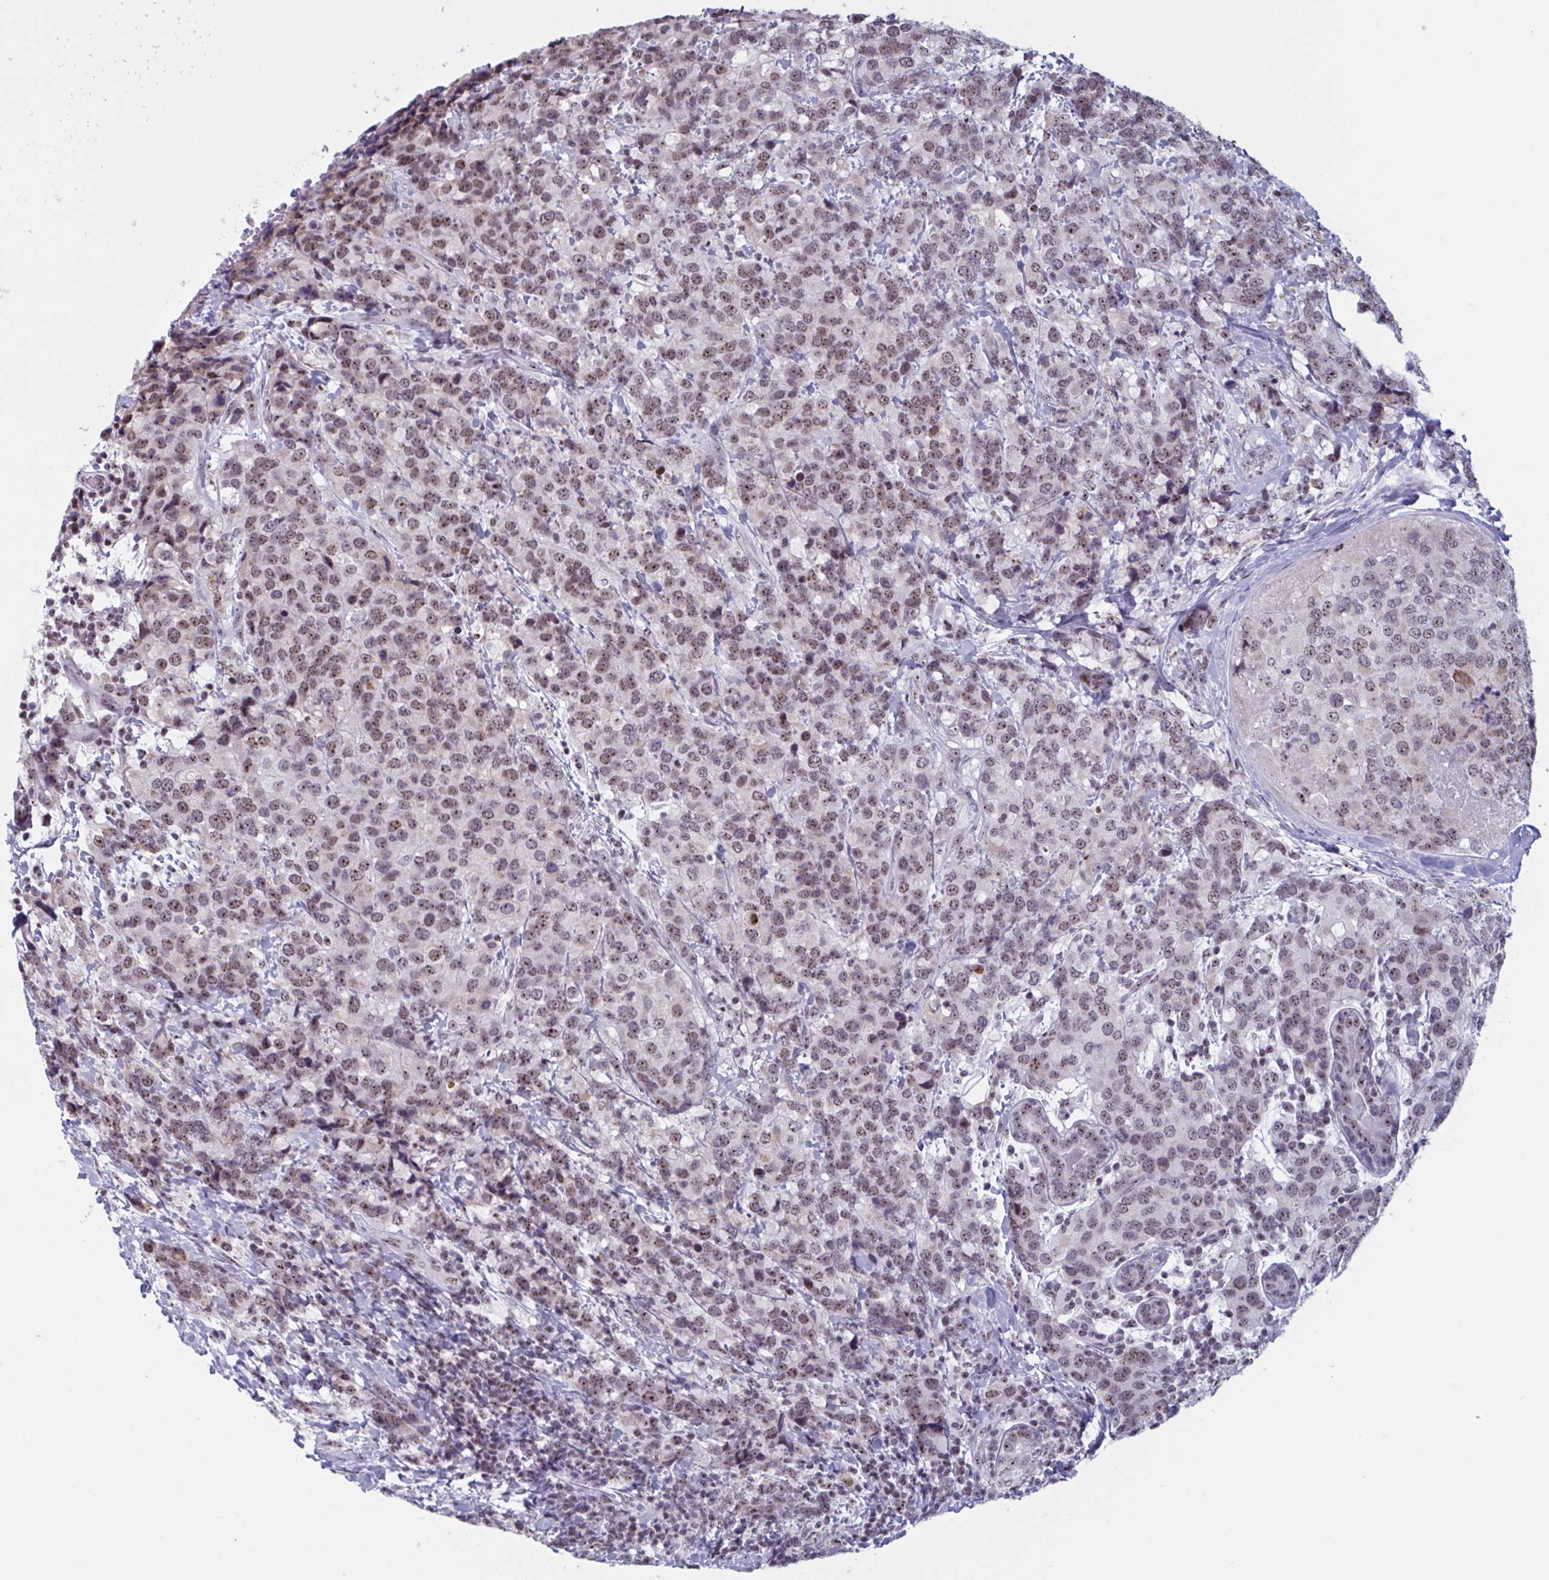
{"staining": {"intensity": "moderate", "quantity": ">75%", "location": "nuclear"}, "tissue": "breast cancer", "cell_type": "Tumor cells", "image_type": "cancer", "snomed": [{"axis": "morphology", "description": "Lobular carcinoma"}, {"axis": "topography", "description": "Breast"}], "caption": "A medium amount of moderate nuclear positivity is appreciated in about >75% of tumor cells in breast lobular carcinoma tissue.", "gene": "TGM6", "patient": {"sex": "female", "age": 59}}